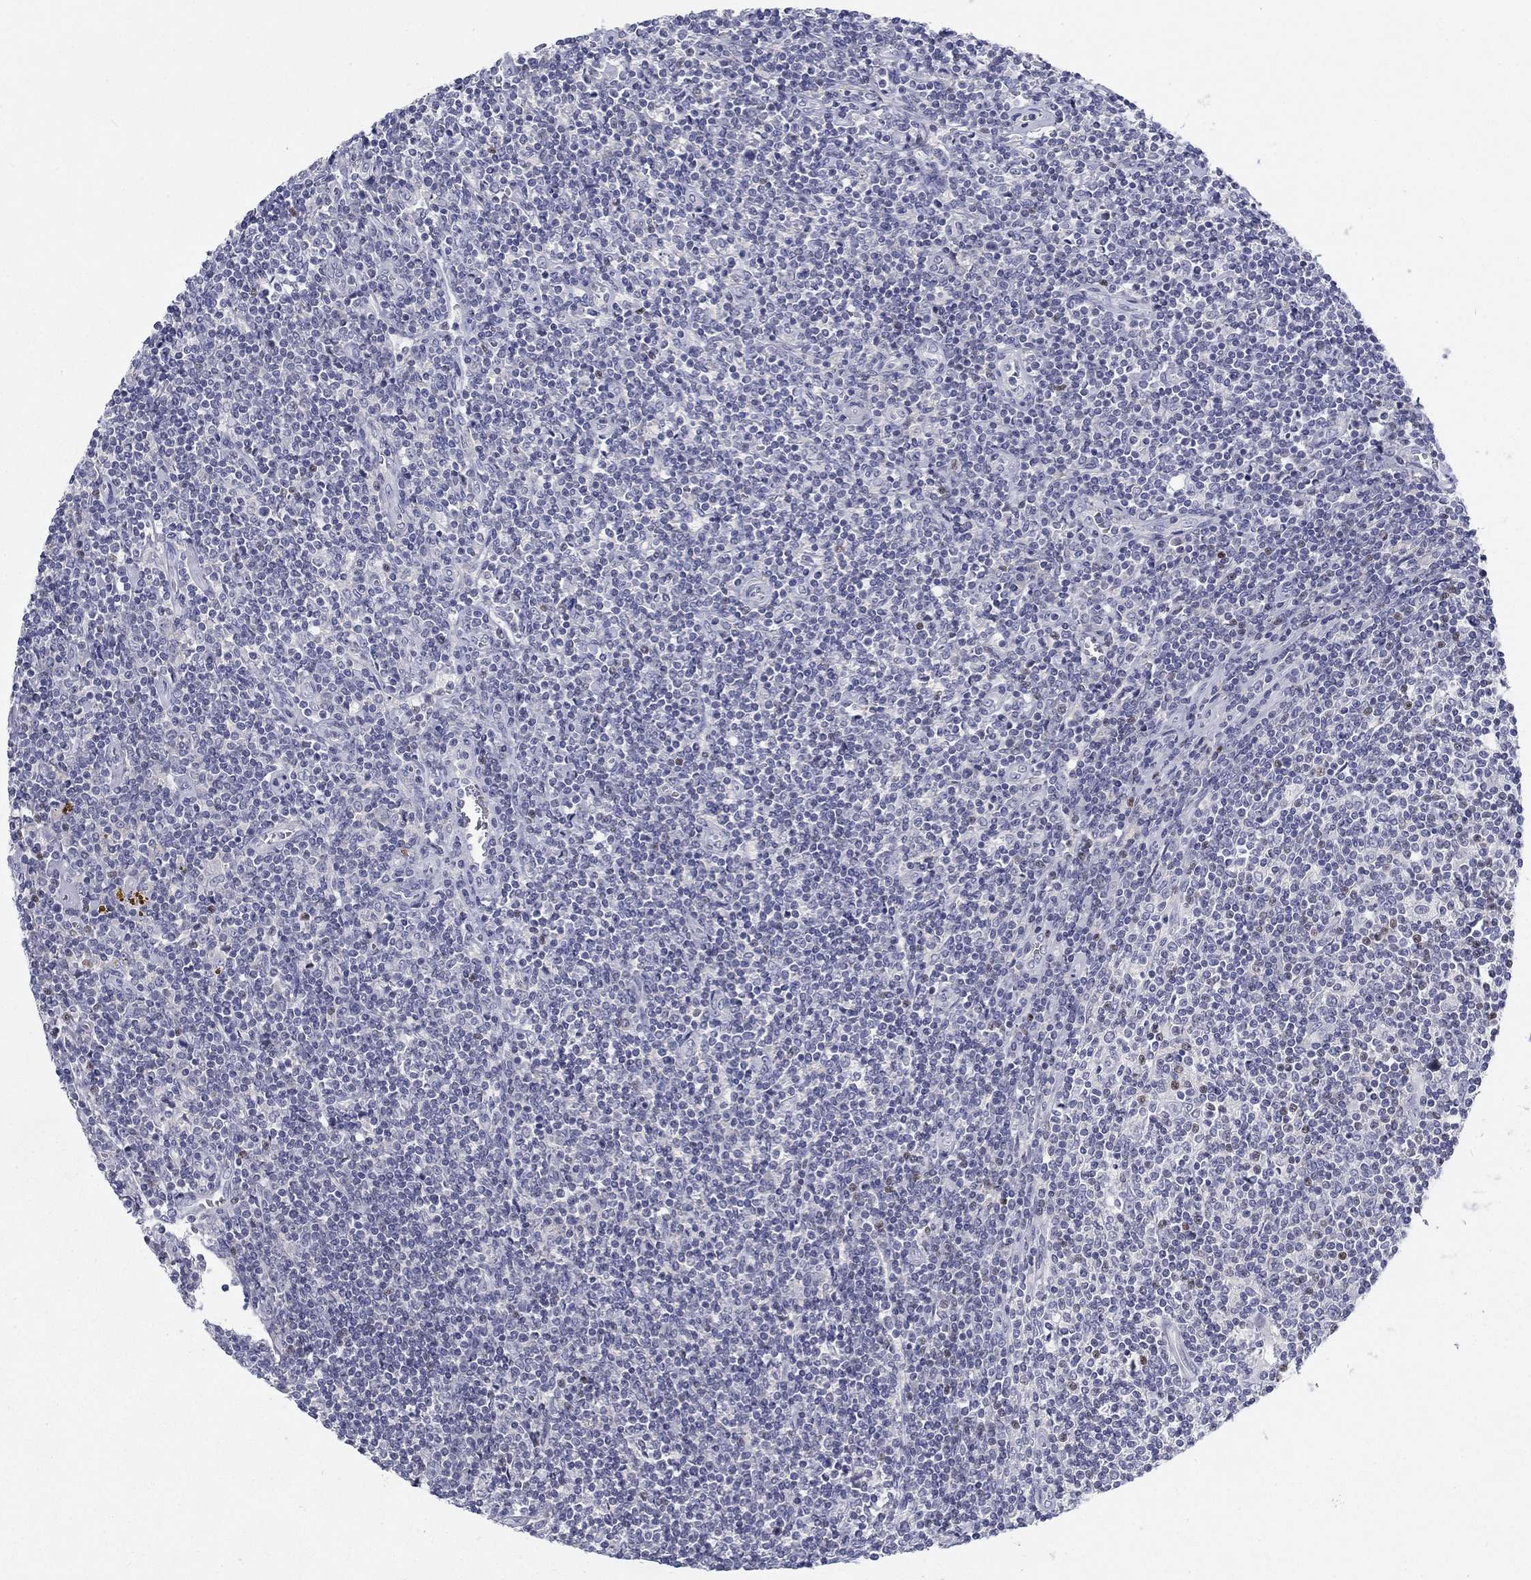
{"staining": {"intensity": "negative", "quantity": "none", "location": "none"}, "tissue": "lymphoma", "cell_type": "Tumor cells", "image_type": "cancer", "snomed": [{"axis": "morphology", "description": "Hodgkin's disease, NOS"}, {"axis": "topography", "description": "Lymph node"}], "caption": "Immunohistochemical staining of Hodgkin's disease shows no significant positivity in tumor cells.", "gene": "CACNA1A", "patient": {"sex": "male", "age": 40}}